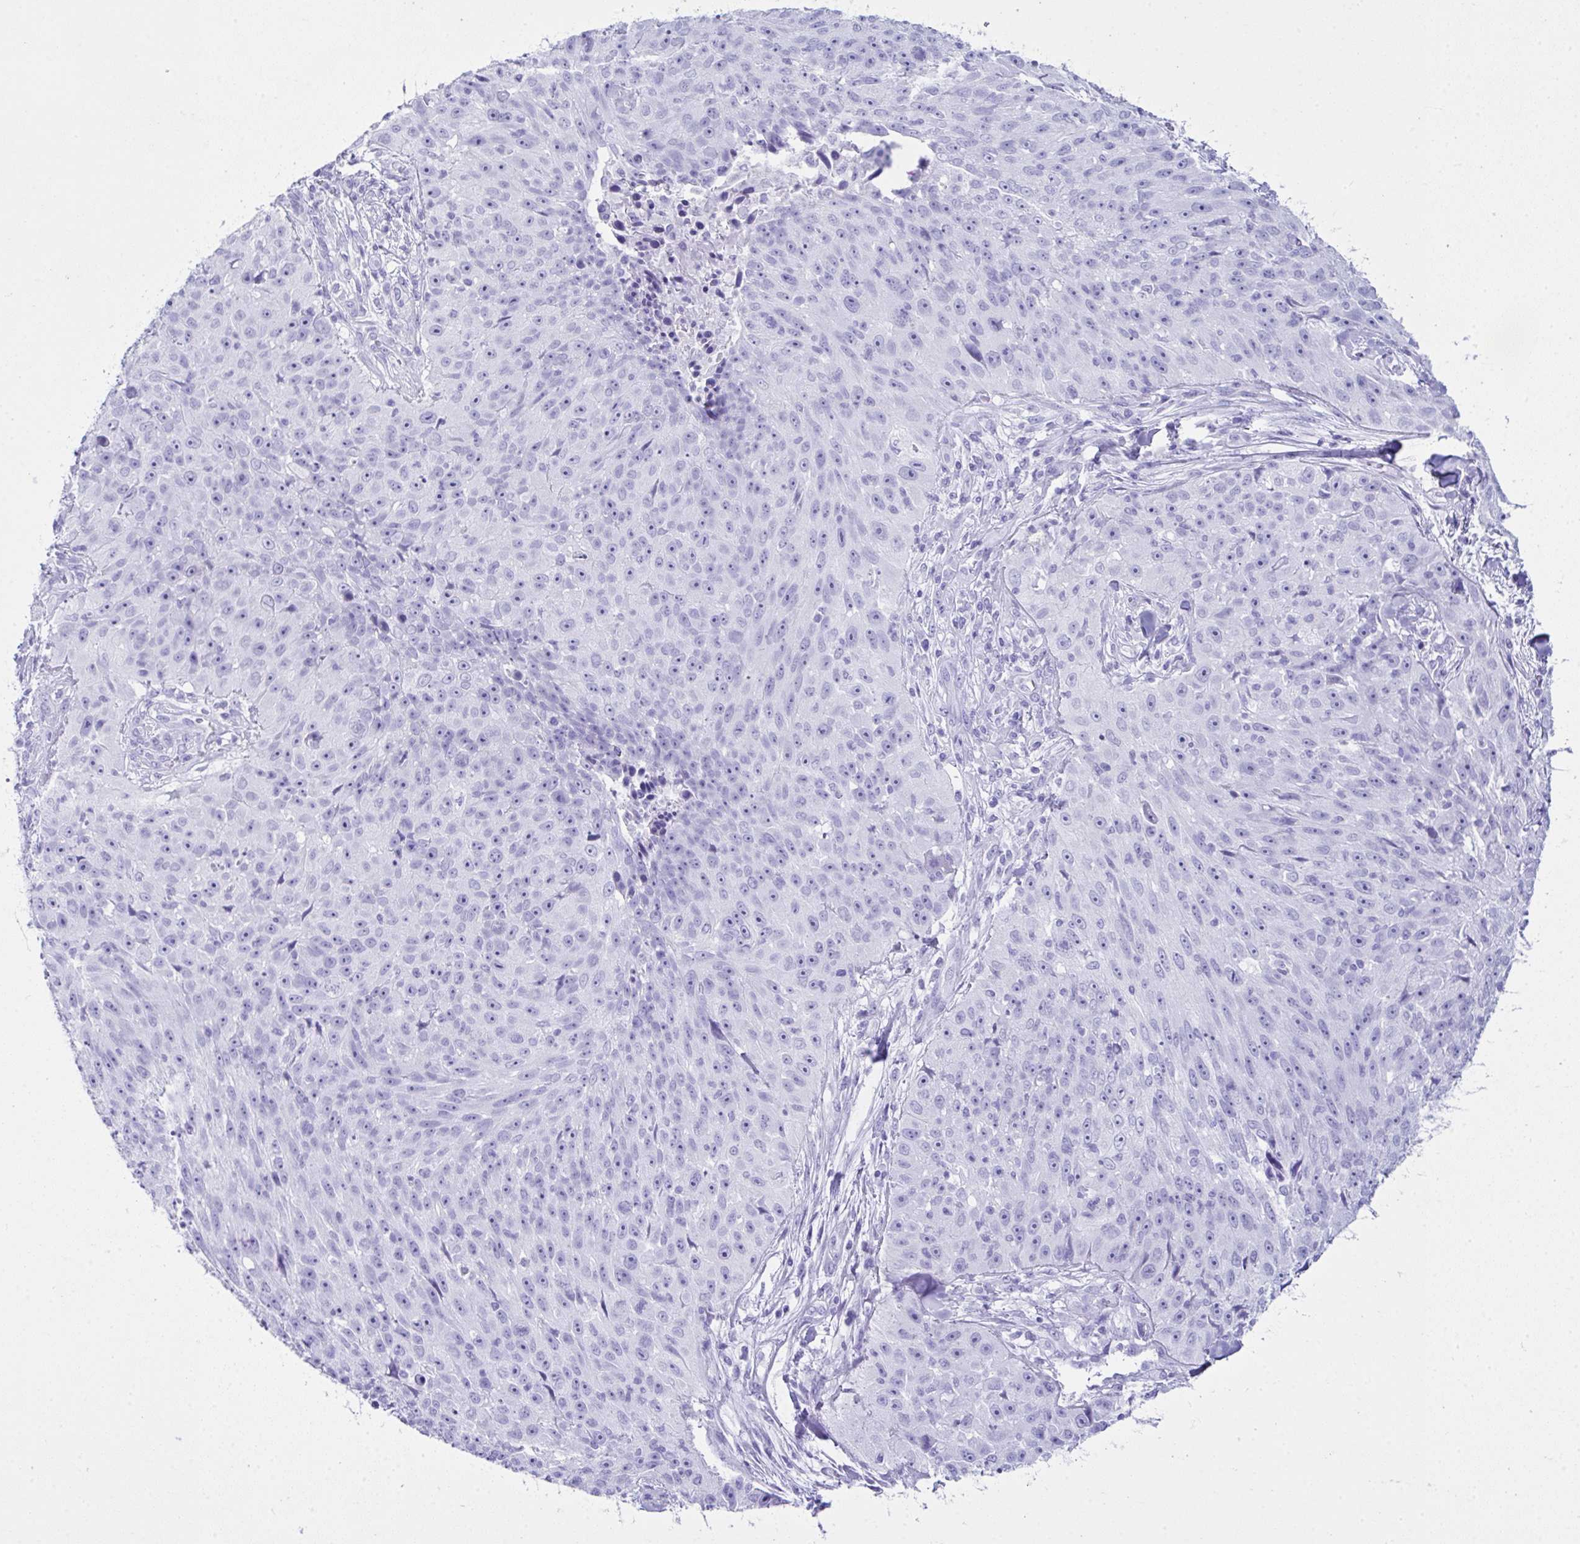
{"staining": {"intensity": "negative", "quantity": "none", "location": "none"}, "tissue": "skin cancer", "cell_type": "Tumor cells", "image_type": "cancer", "snomed": [{"axis": "morphology", "description": "Squamous cell carcinoma, NOS"}, {"axis": "topography", "description": "Skin"}], "caption": "DAB immunohistochemical staining of human skin cancer displays no significant positivity in tumor cells.", "gene": "LGALS4", "patient": {"sex": "female", "age": 87}}